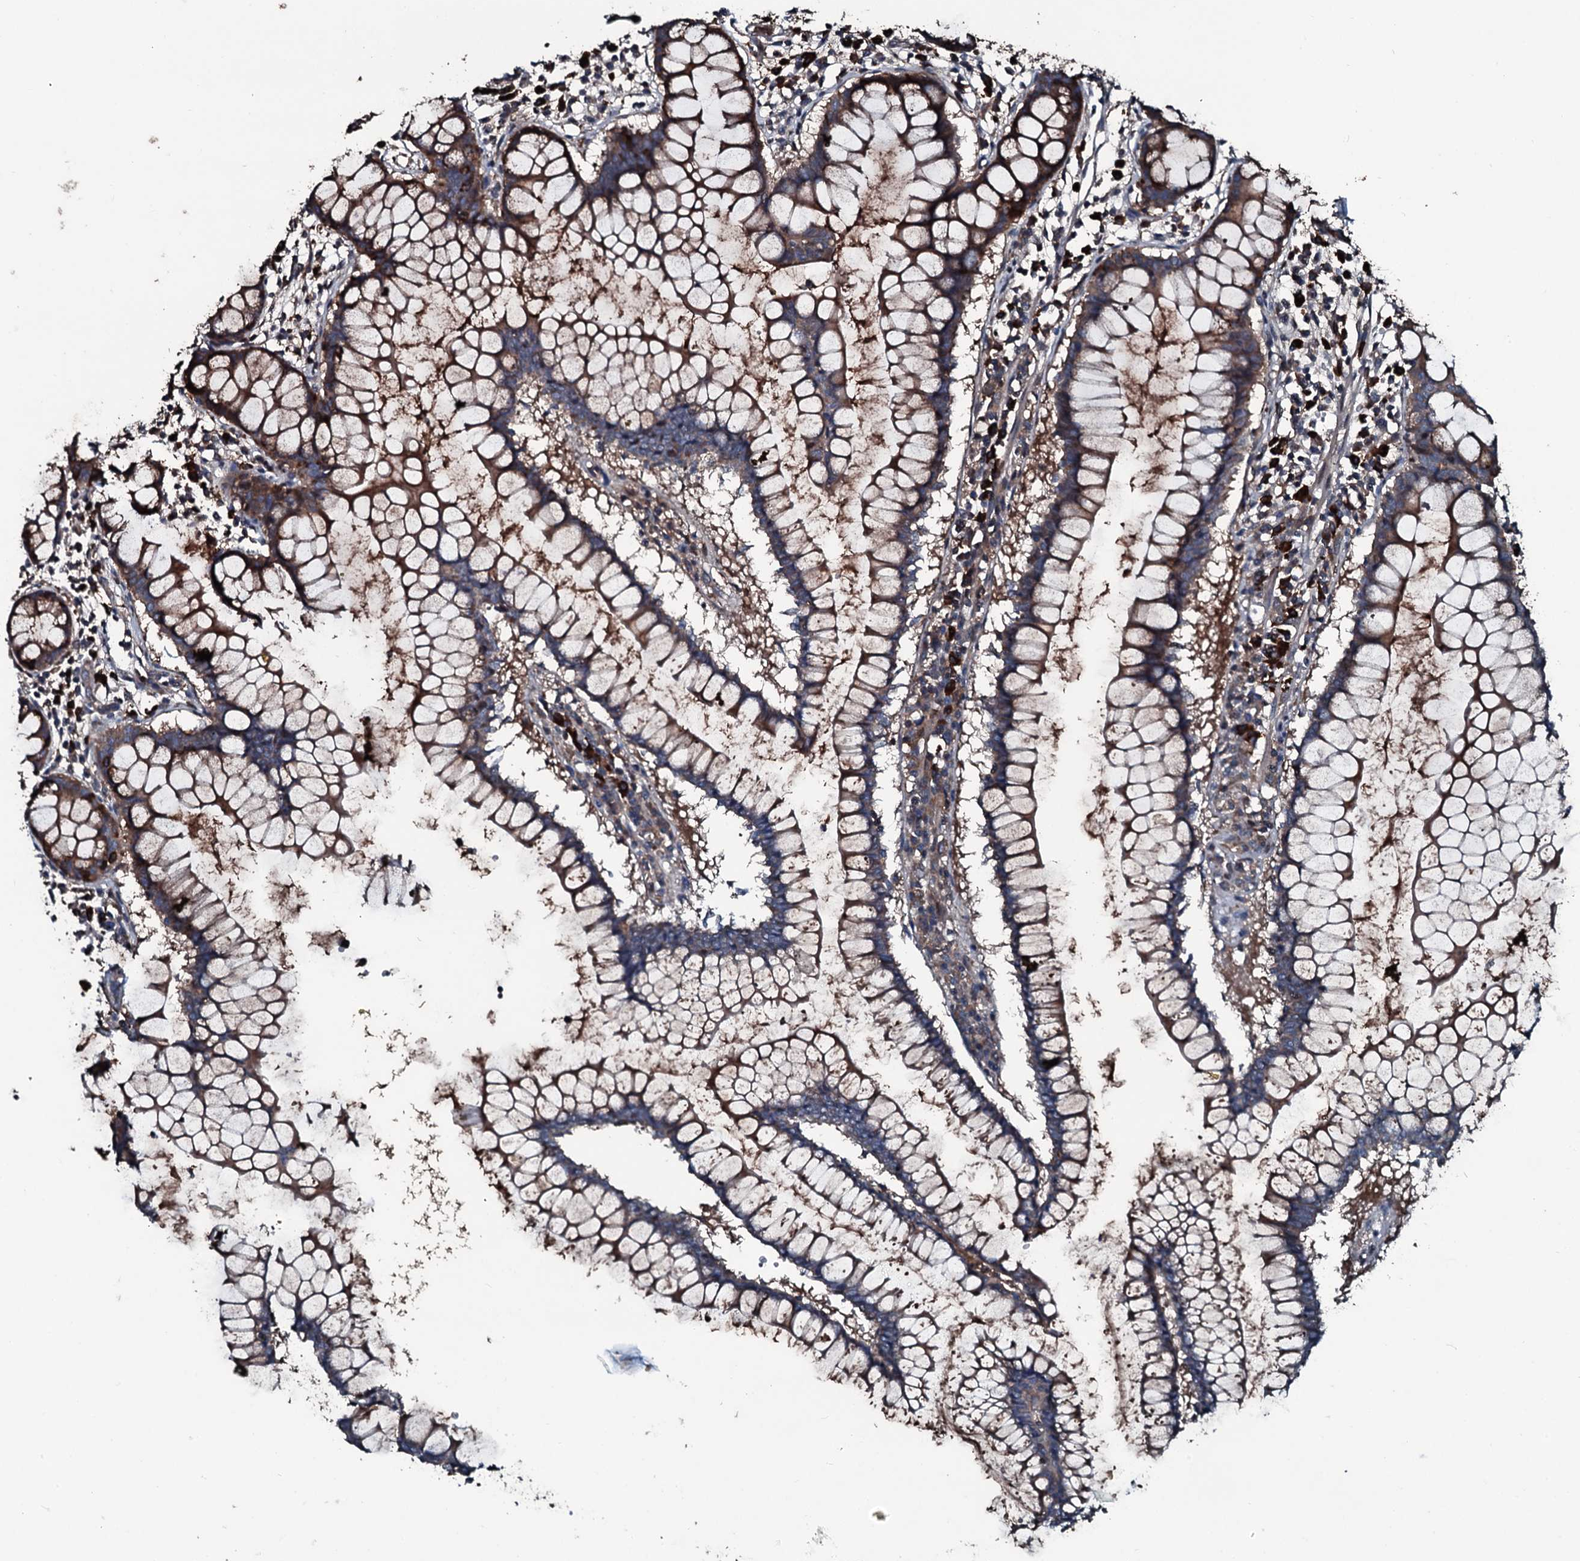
{"staining": {"intensity": "weak", "quantity": ">75%", "location": "cytoplasmic/membranous"}, "tissue": "colon", "cell_type": "Endothelial cells", "image_type": "normal", "snomed": [{"axis": "morphology", "description": "Normal tissue, NOS"}, {"axis": "morphology", "description": "Adenocarcinoma, NOS"}, {"axis": "topography", "description": "Colon"}], "caption": "This is a micrograph of immunohistochemistry (IHC) staining of unremarkable colon, which shows weak expression in the cytoplasmic/membranous of endothelial cells.", "gene": "AARS1", "patient": {"sex": "female", "age": 55}}